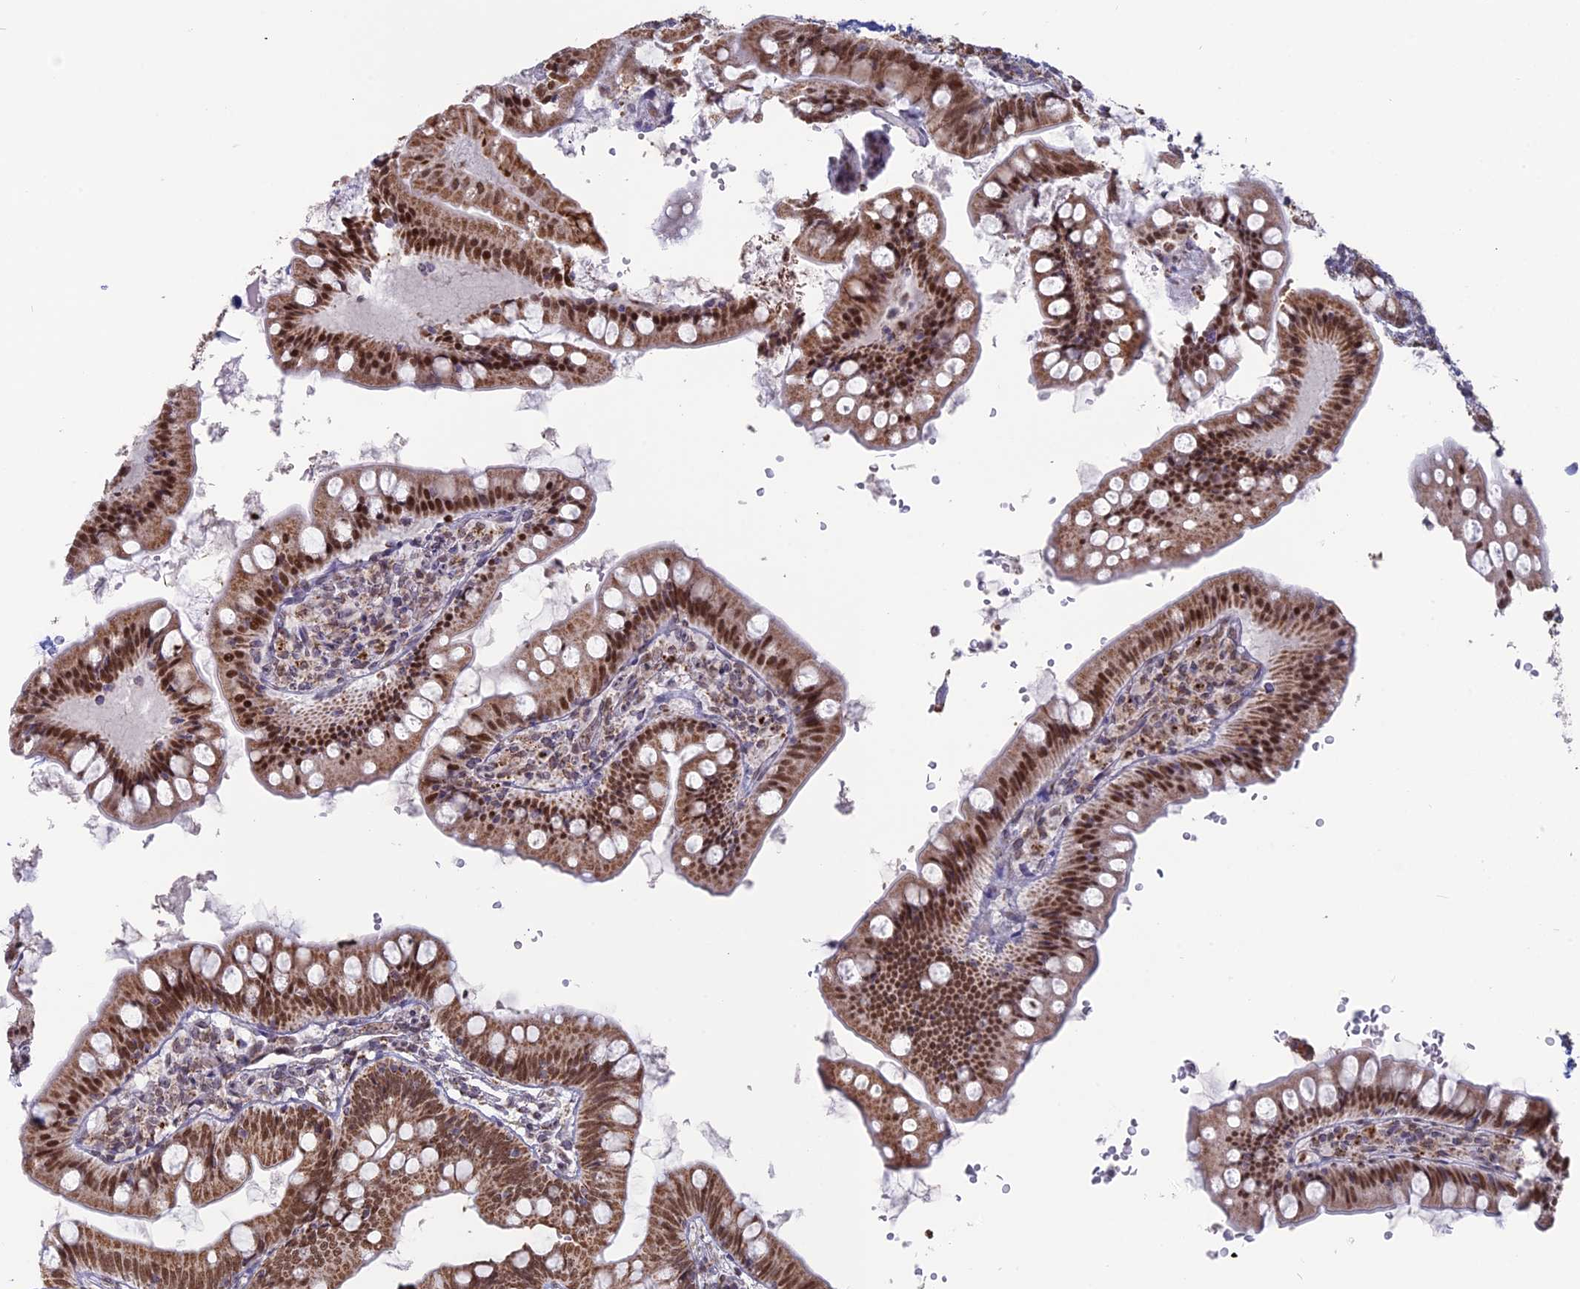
{"staining": {"intensity": "moderate", "quantity": ">75%", "location": "cytoplasmic/membranous,nuclear"}, "tissue": "small intestine", "cell_type": "Glandular cells", "image_type": "normal", "snomed": [{"axis": "morphology", "description": "Normal tissue, NOS"}, {"axis": "topography", "description": "Small intestine"}], "caption": "Protein staining of normal small intestine reveals moderate cytoplasmic/membranous,nuclear positivity in about >75% of glandular cells. (brown staining indicates protein expression, while blue staining denotes nuclei).", "gene": "ARHGAP40", "patient": {"sex": "male", "age": 7}}